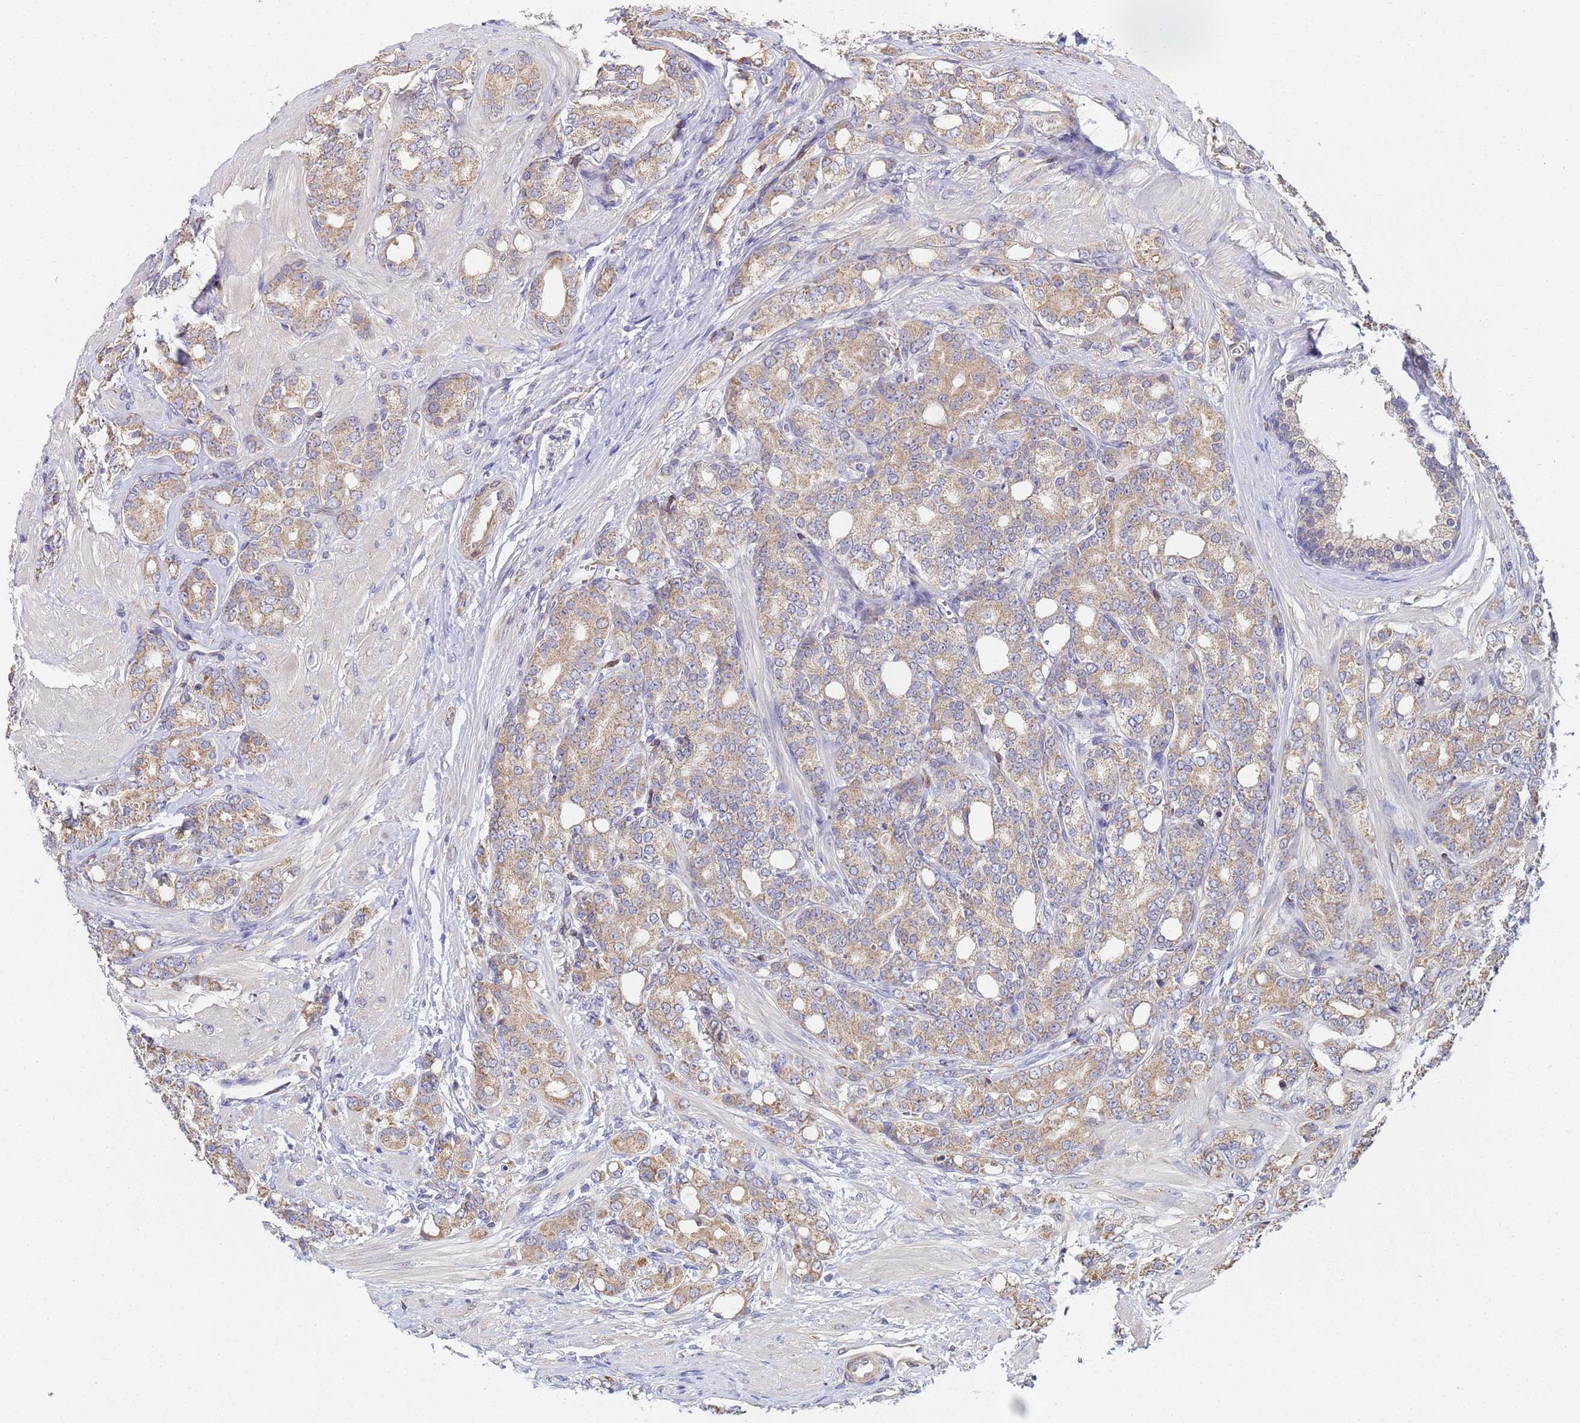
{"staining": {"intensity": "moderate", "quantity": "25%-75%", "location": "cytoplasmic/membranous"}, "tissue": "prostate cancer", "cell_type": "Tumor cells", "image_type": "cancer", "snomed": [{"axis": "morphology", "description": "Adenocarcinoma, High grade"}, {"axis": "topography", "description": "Prostate"}], "caption": "Adenocarcinoma (high-grade) (prostate) stained with immunohistochemistry reveals moderate cytoplasmic/membranous positivity in approximately 25%-75% of tumor cells.", "gene": "C5orf34", "patient": {"sex": "male", "age": 62}}